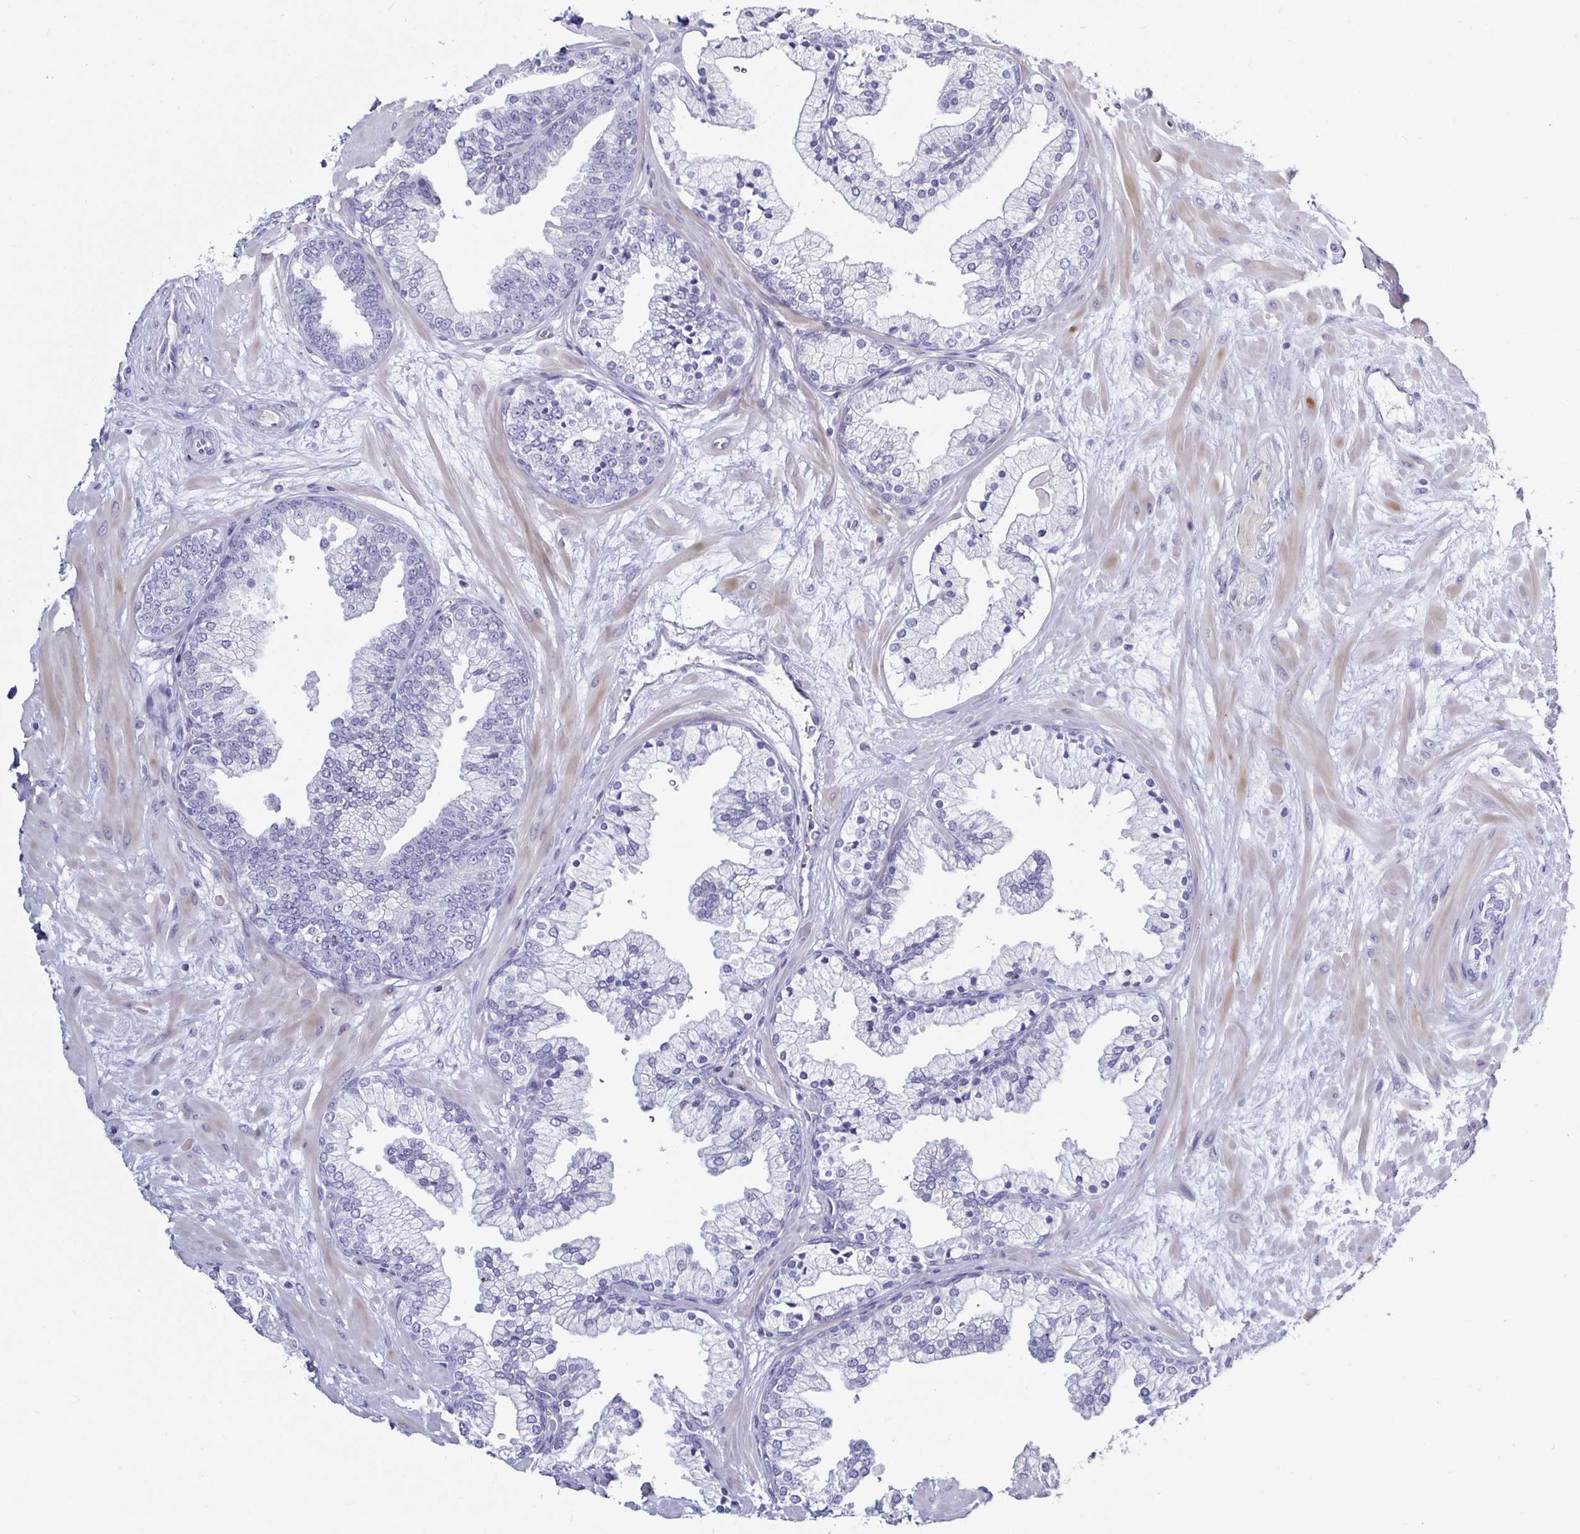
{"staining": {"intensity": "negative", "quantity": "none", "location": "none"}, "tissue": "prostate", "cell_type": "Glandular cells", "image_type": "normal", "snomed": [{"axis": "morphology", "description": "Normal tissue, NOS"}, {"axis": "topography", "description": "Prostate"}, {"axis": "topography", "description": "Peripheral nerve tissue"}], "caption": "The photomicrograph displays no significant expression in glandular cells of prostate.", "gene": "ACSBG2", "patient": {"sex": "male", "age": 61}}